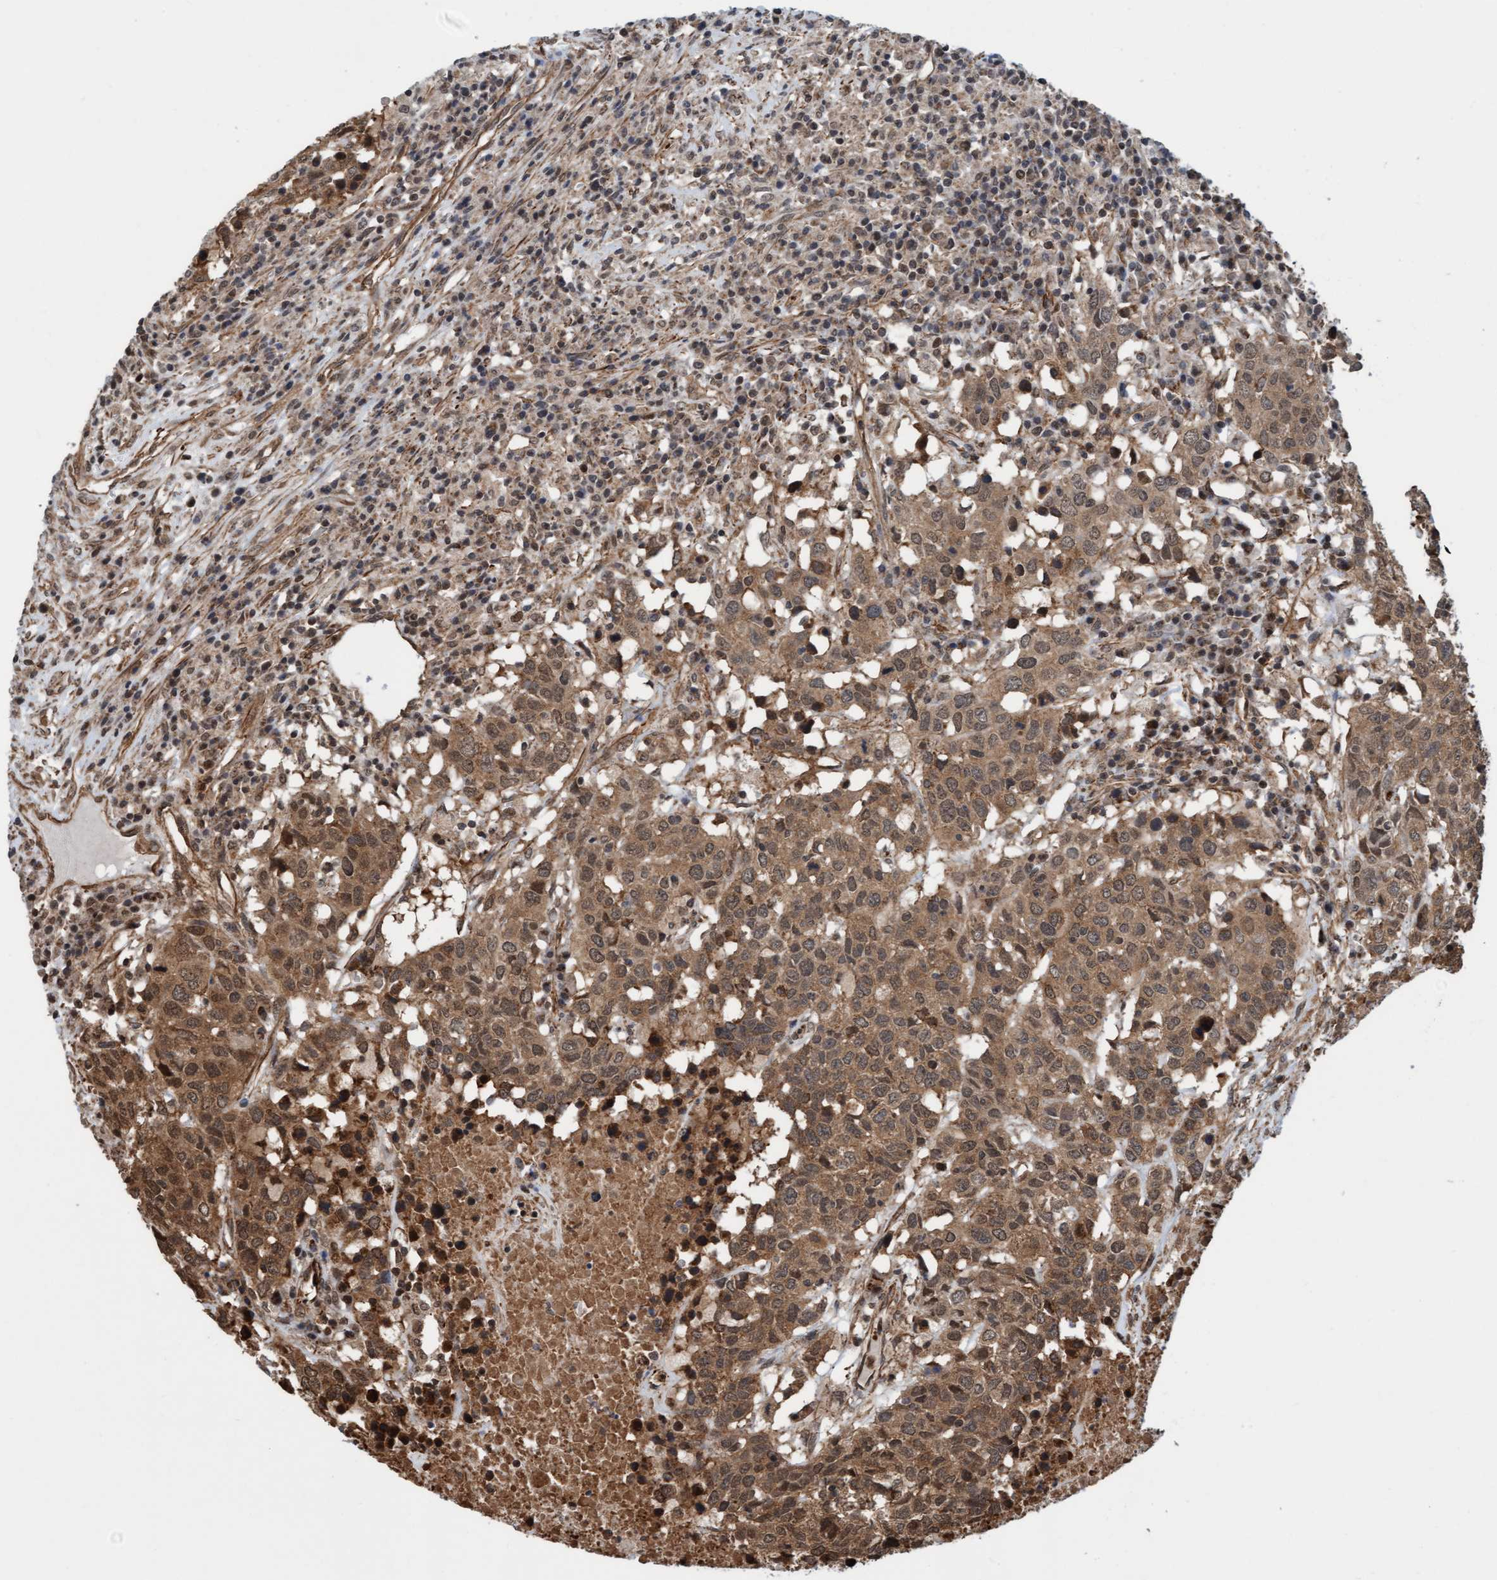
{"staining": {"intensity": "moderate", "quantity": ">75%", "location": "cytoplasmic/membranous"}, "tissue": "head and neck cancer", "cell_type": "Tumor cells", "image_type": "cancer", "snomed": [{"axis": "morphology", "description": "Squamous cell carcinoma, NOS"}, {"axis": "topography", "description": "Head-Neck"}], "caption": "Head and neck cancer (squamous cell carcinoma) stained for a protein demonstrates moderate cytoplasmic/membranous positivity in tumor cells.", "gene": "STXBP4", "patient": {"sex": "male", "age": 66}}